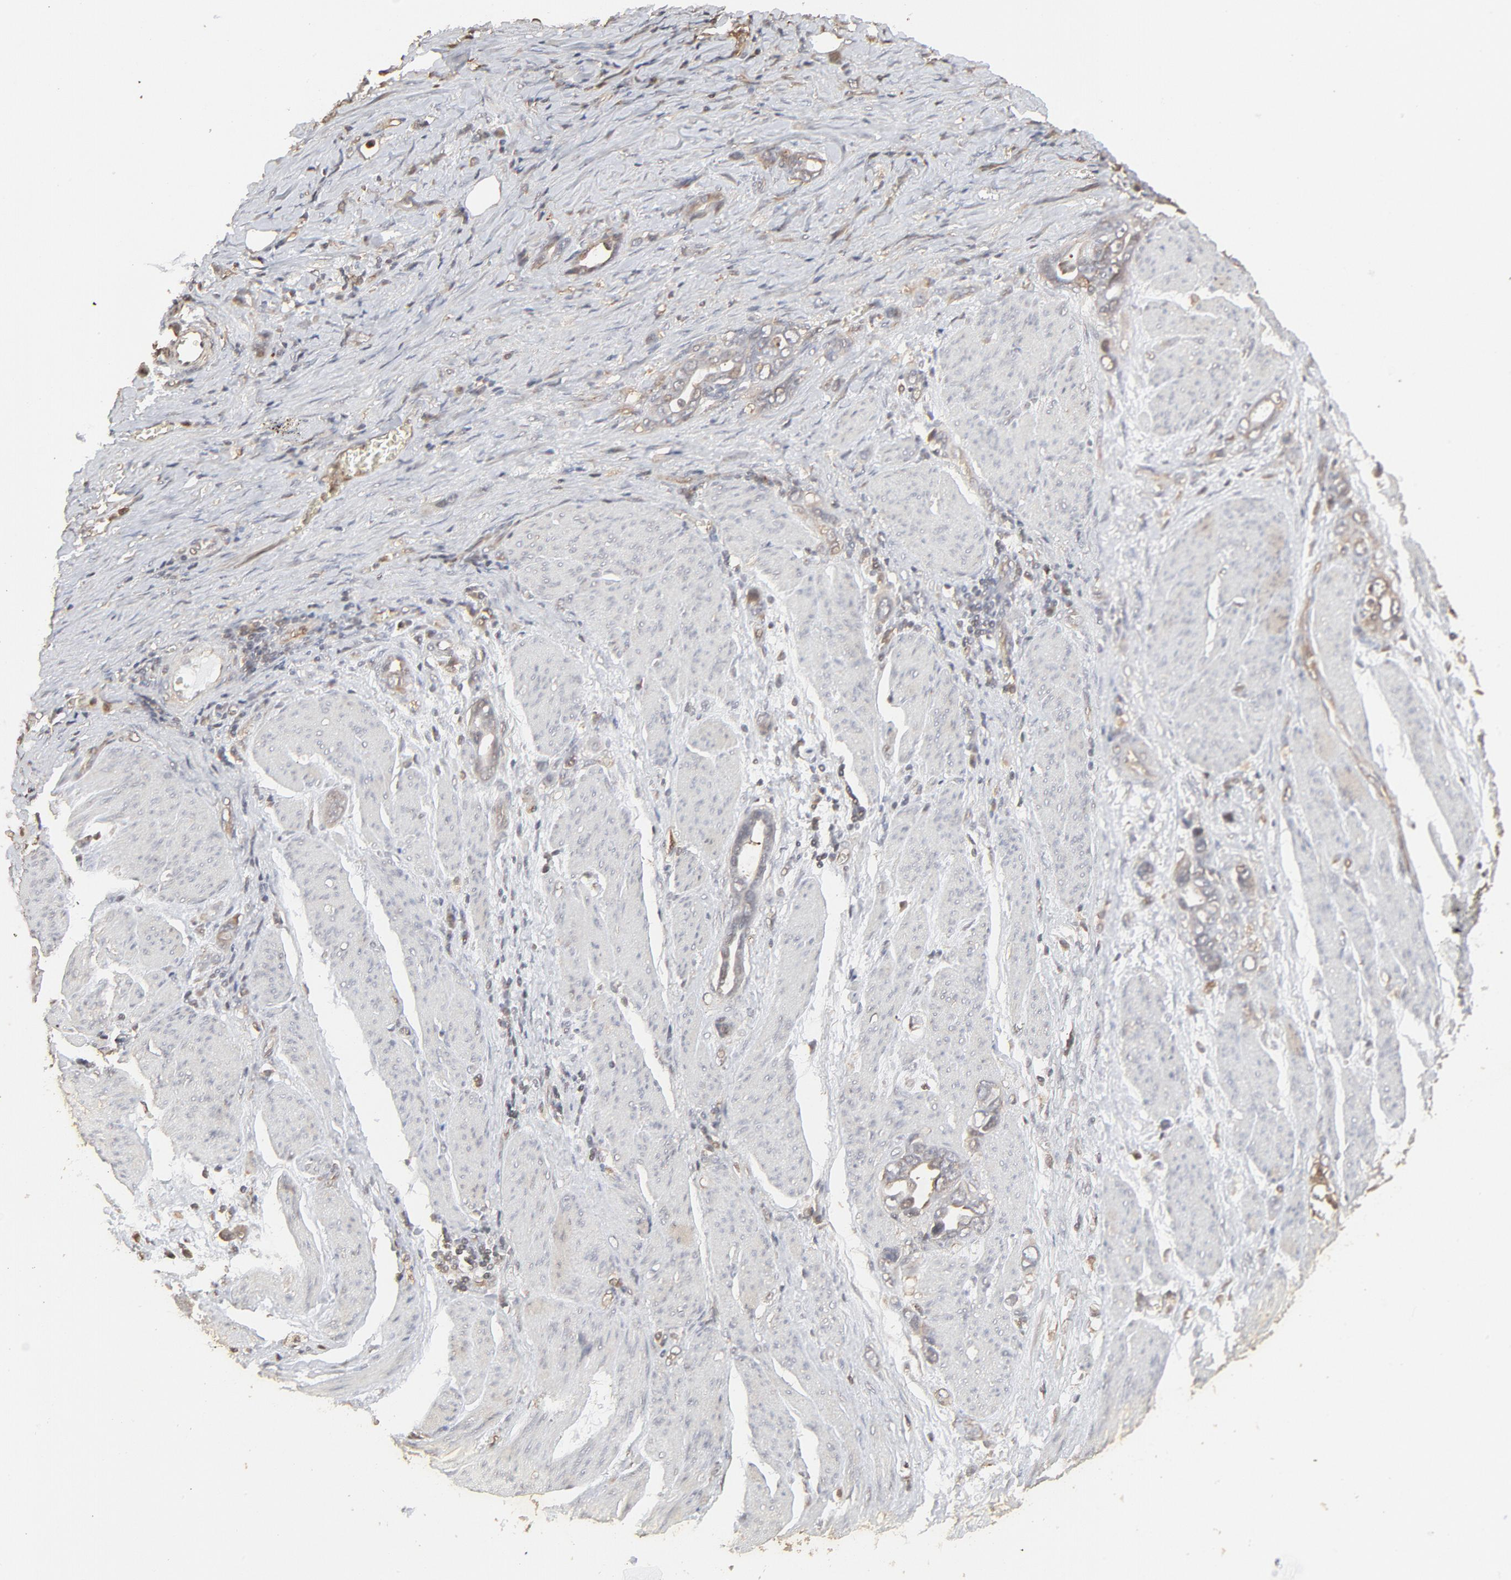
{"staining": {"intensity": "weak", "quantity": ">75%", "location": "cytoplasmic/membranous"}, "tissue": "stomach cancer", "cell_type": "Tumor cells", "image_type": "cancer", "snomed": [{"axis": "morphology", "description": "Adenocarcinoma, NOS"}, {"axis": "topography", "description": "Stomach"}], "caption": "The histopathology image demonstrates staining of adenocarcinoma (stomach), revealing weak cytoplasmic/membranous protein positivity (brown color) within tumor cells.", "gene": "PPP2CA", "patient": {"sex": "male", "age": 78}}